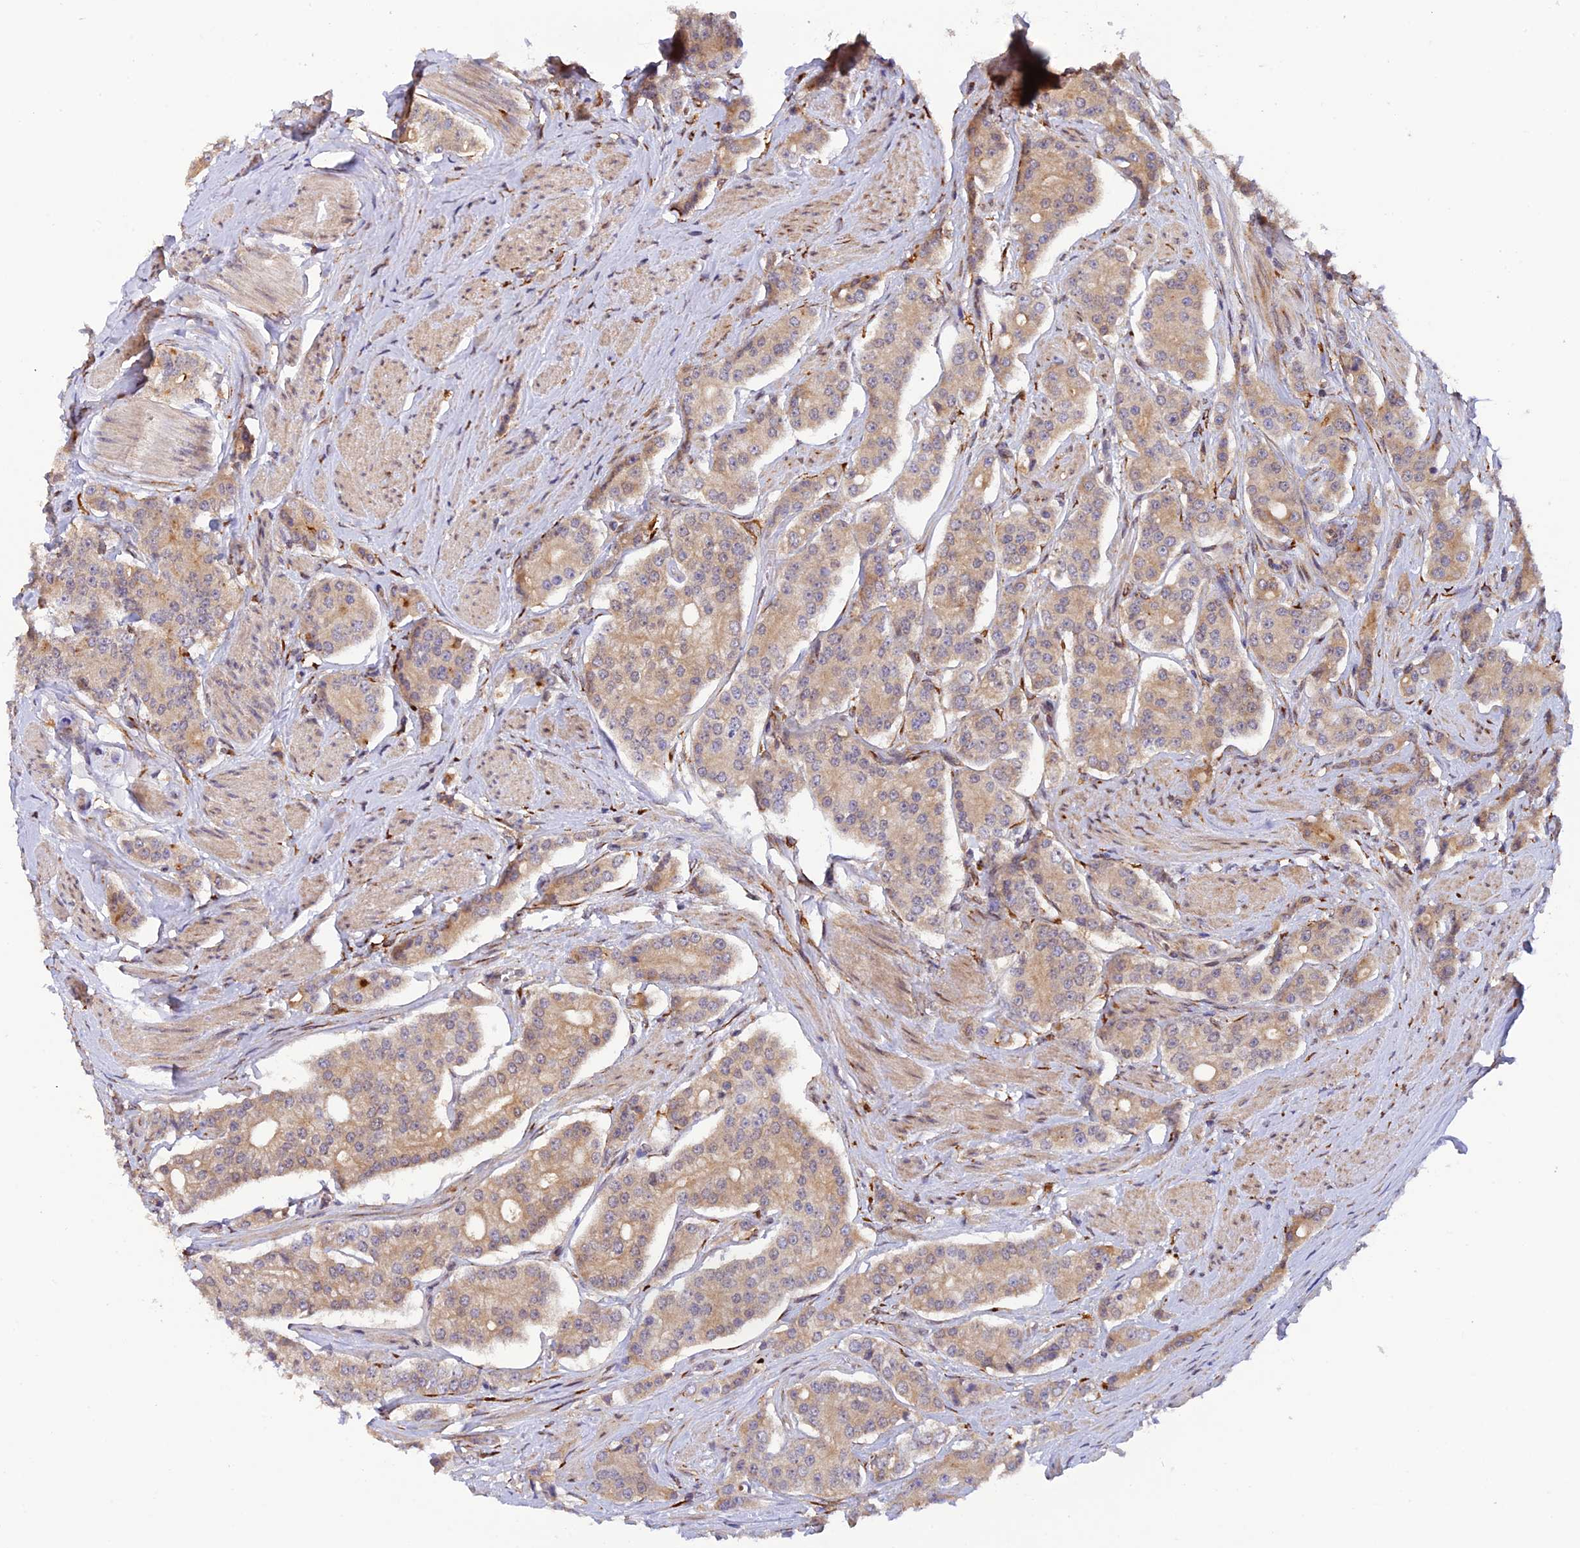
{"staining": {"intensity": "weak", "quantity": ">75%", "location": "cytoplasmic/membranous"}, "tissue": "prostate cancer", "cell_type": "Tumor cells", "image_type": "cancer", "snomed": [{"axis": "morphology", "description": "Adenocarcinoma, High grade"}, {"axis": "topography", "description": "Prostate"}], "caption": "The image demonstrates a brown stain indicating the presence of a protein in the cytoplasmic/membranous of tumor cells in prostate cancer (adenocarcinoma (high-grade)).", "gene": "P3H3", "patient": {"sex": "male", "age": 71}}